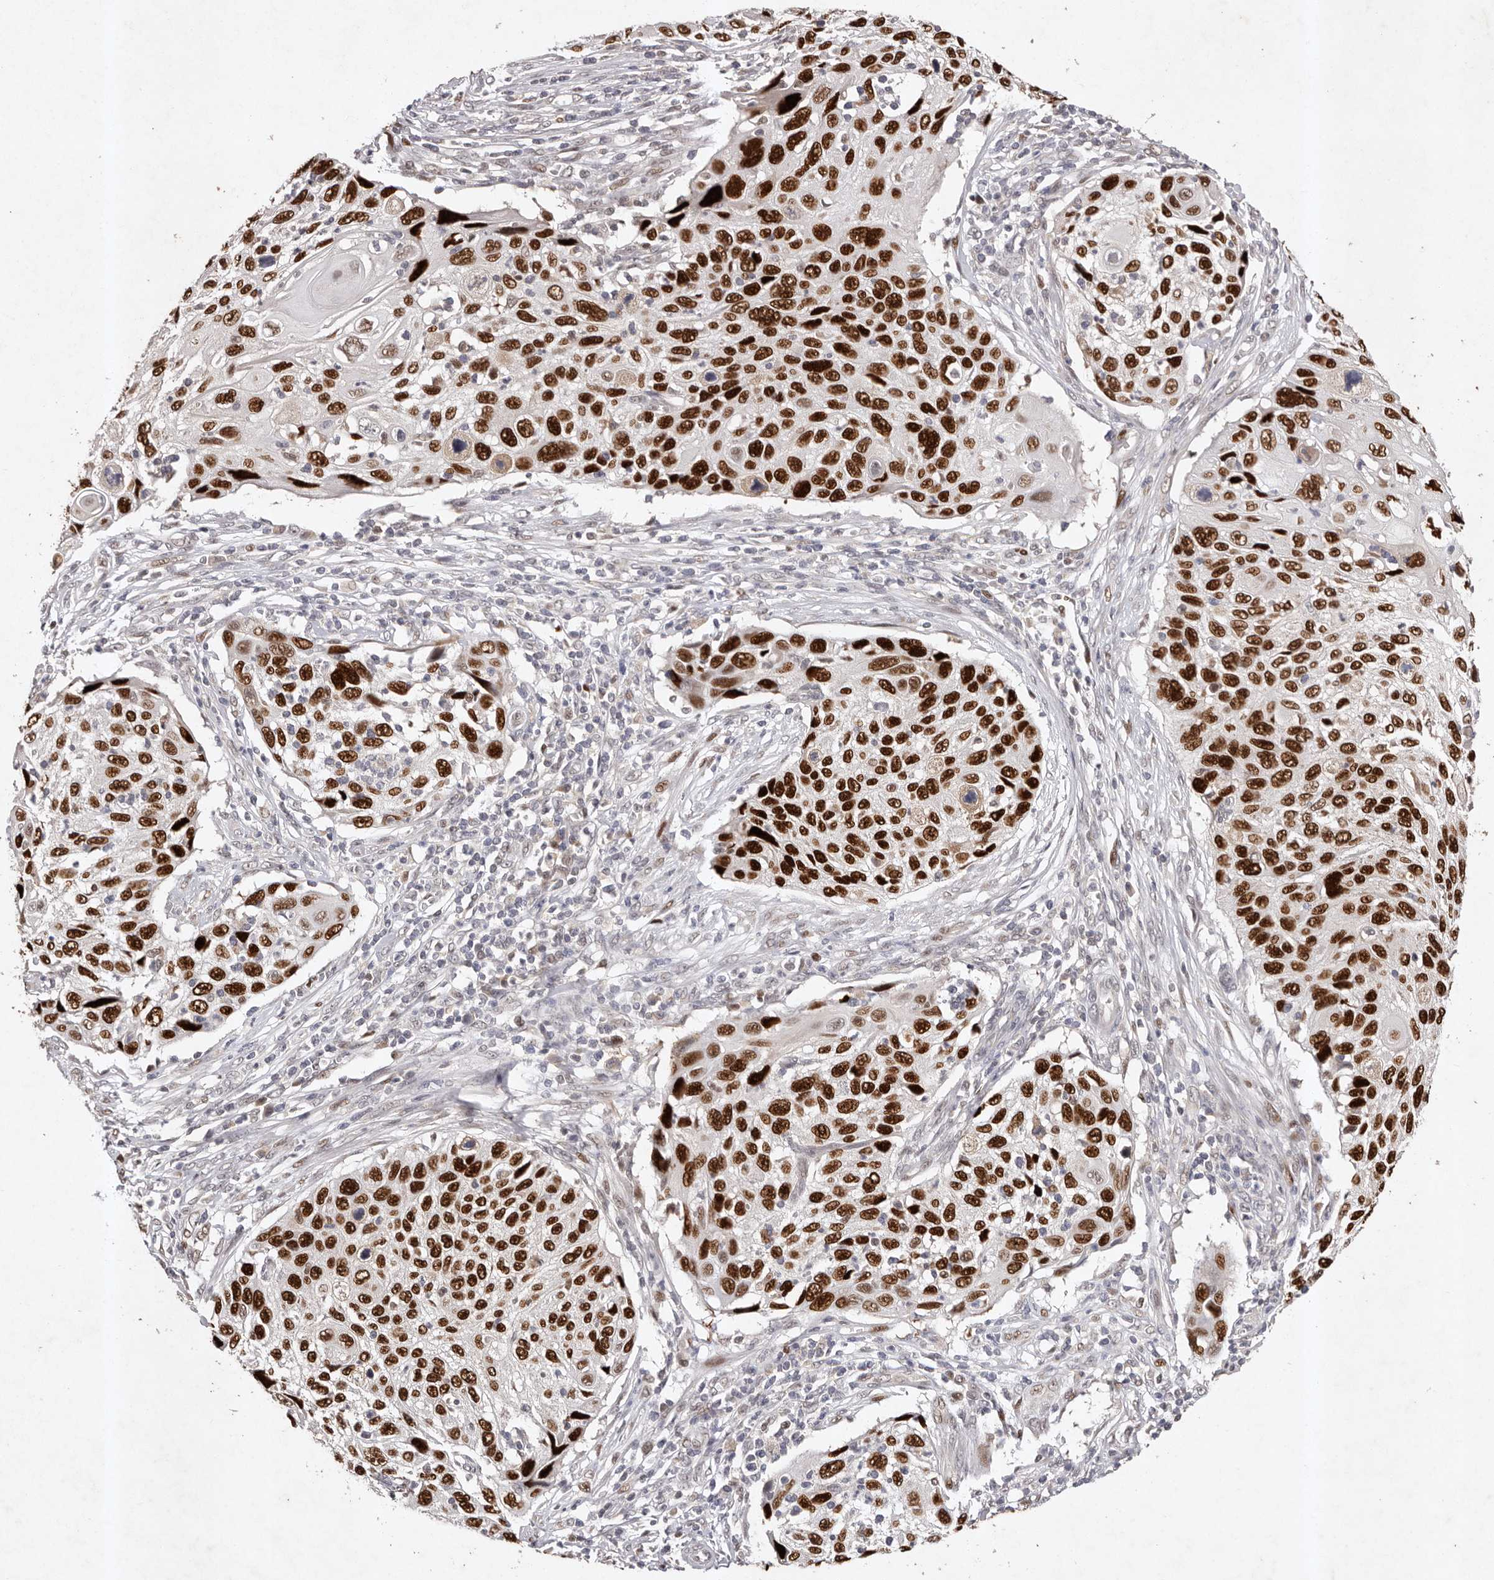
{"staining": {"intensity": "strong", "quantity": ">75%", "location": "nuclear"}, "tissue": "cervical cancer", "cell_type": "Tumor cells", "image_type": "cancer", "snomed": [{"axis": "morphology", "description": "Squamous cell carcinoma, NOS"}, {"axis": "topography", "description": "Cervix"}], "caption": "Immunohistochemistry (IHC) (DAB (3,3'-diaminobenzidine)) staining of squamous cell carcinoma (cervical) displays strong nuclear protein staining in about >75% of tumor cells.", "gene": "KLF7", "patient": {"sex": "female", "age": 70}}